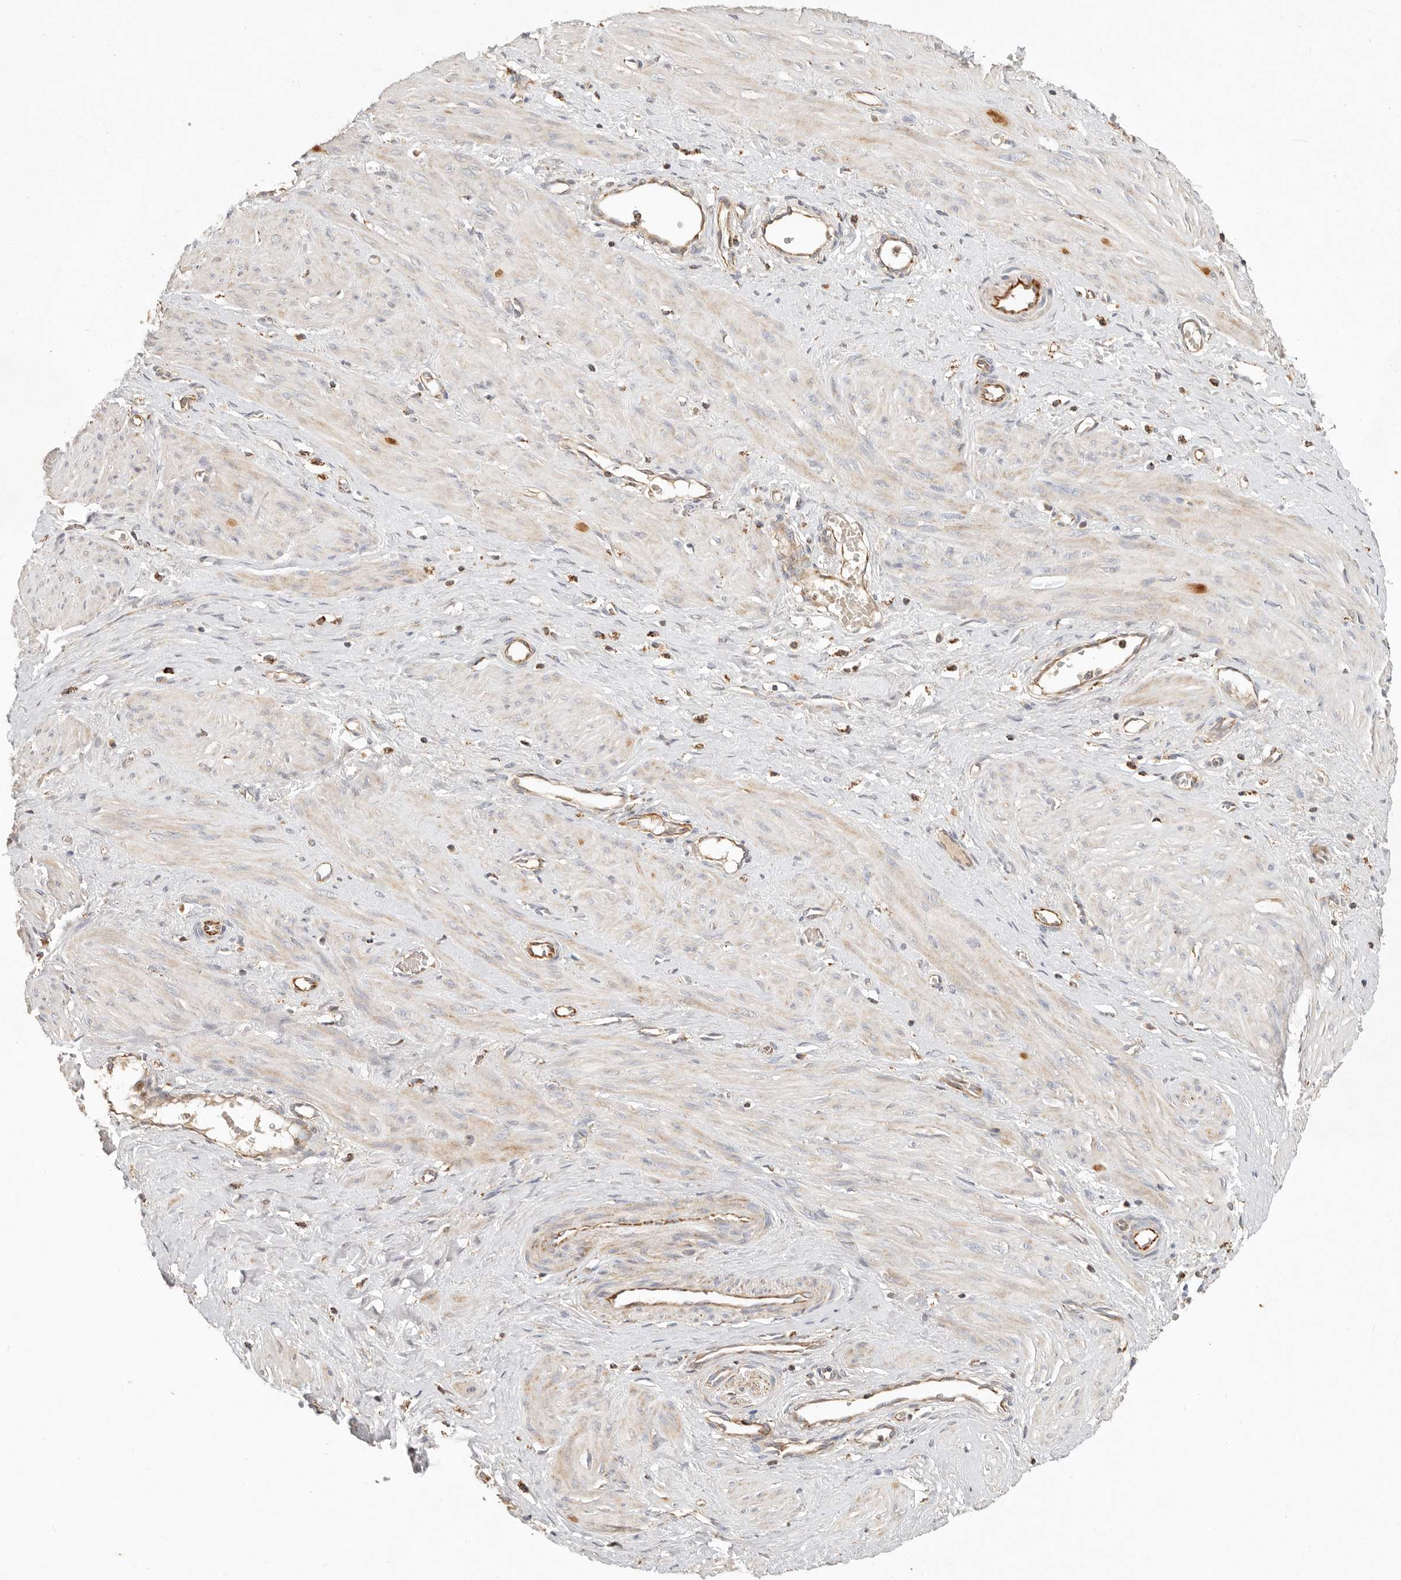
{"staining": {"intensity": "negative", "quantity": "none", "location": "none"}, "tissue": "smooth muscle", "cell_type": "Smooth muscle cells", "image_type": "normal", "snomed": [{"axis": "morphology", "description": "Normal tissue, NOS"}, {"axis": "topography", "description": "Endometrium"}], "caption": "Smooth muscle stained for a protein using immunohistochemistry (IHC) demonstrates no expression smooth muscle cells.", "gene": "ARHGEF10L", "patient": {"sex": "female", "age": 33}}